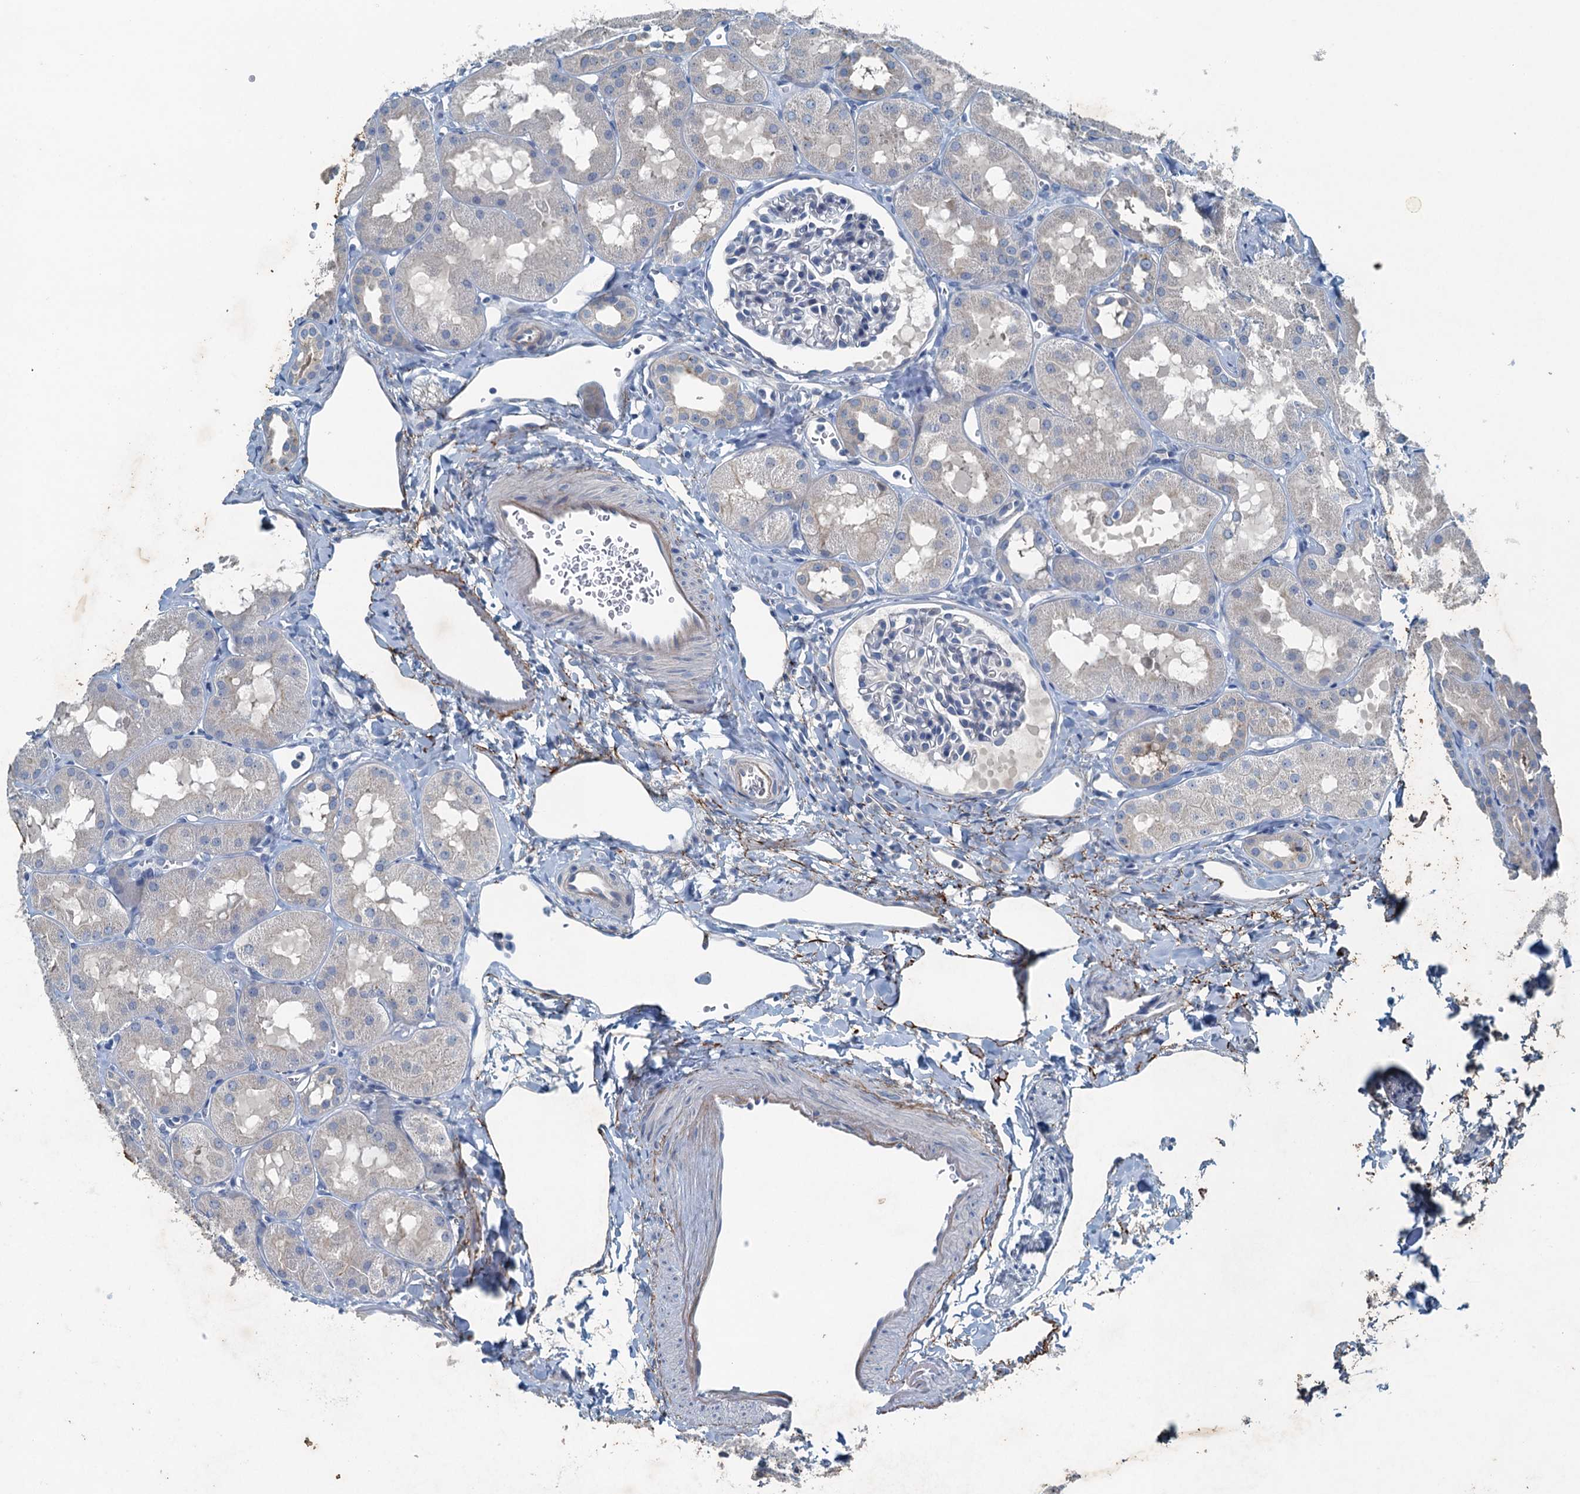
{"staining": {"intensity": "negative", "quantity": "none", "location": "none"}, "tissue": "kidney", "cell_type": "Cells in glomeruli", "image_type": "normal", "snomed": [{"axis": "morphology", "description": "Normal tissue, NOS"}, {"axis": "topography", "description": "Kidney"}, {"axis": "topography", "description": "Urinary bladder"}], "caption": "This is an immunohistochemistry (IHC) histopathology image of unremarkable kidney. There is no expression in cells in glomeruli.", "gene": "CBLIF", "patient": {"sex": "male", "age": 16}}